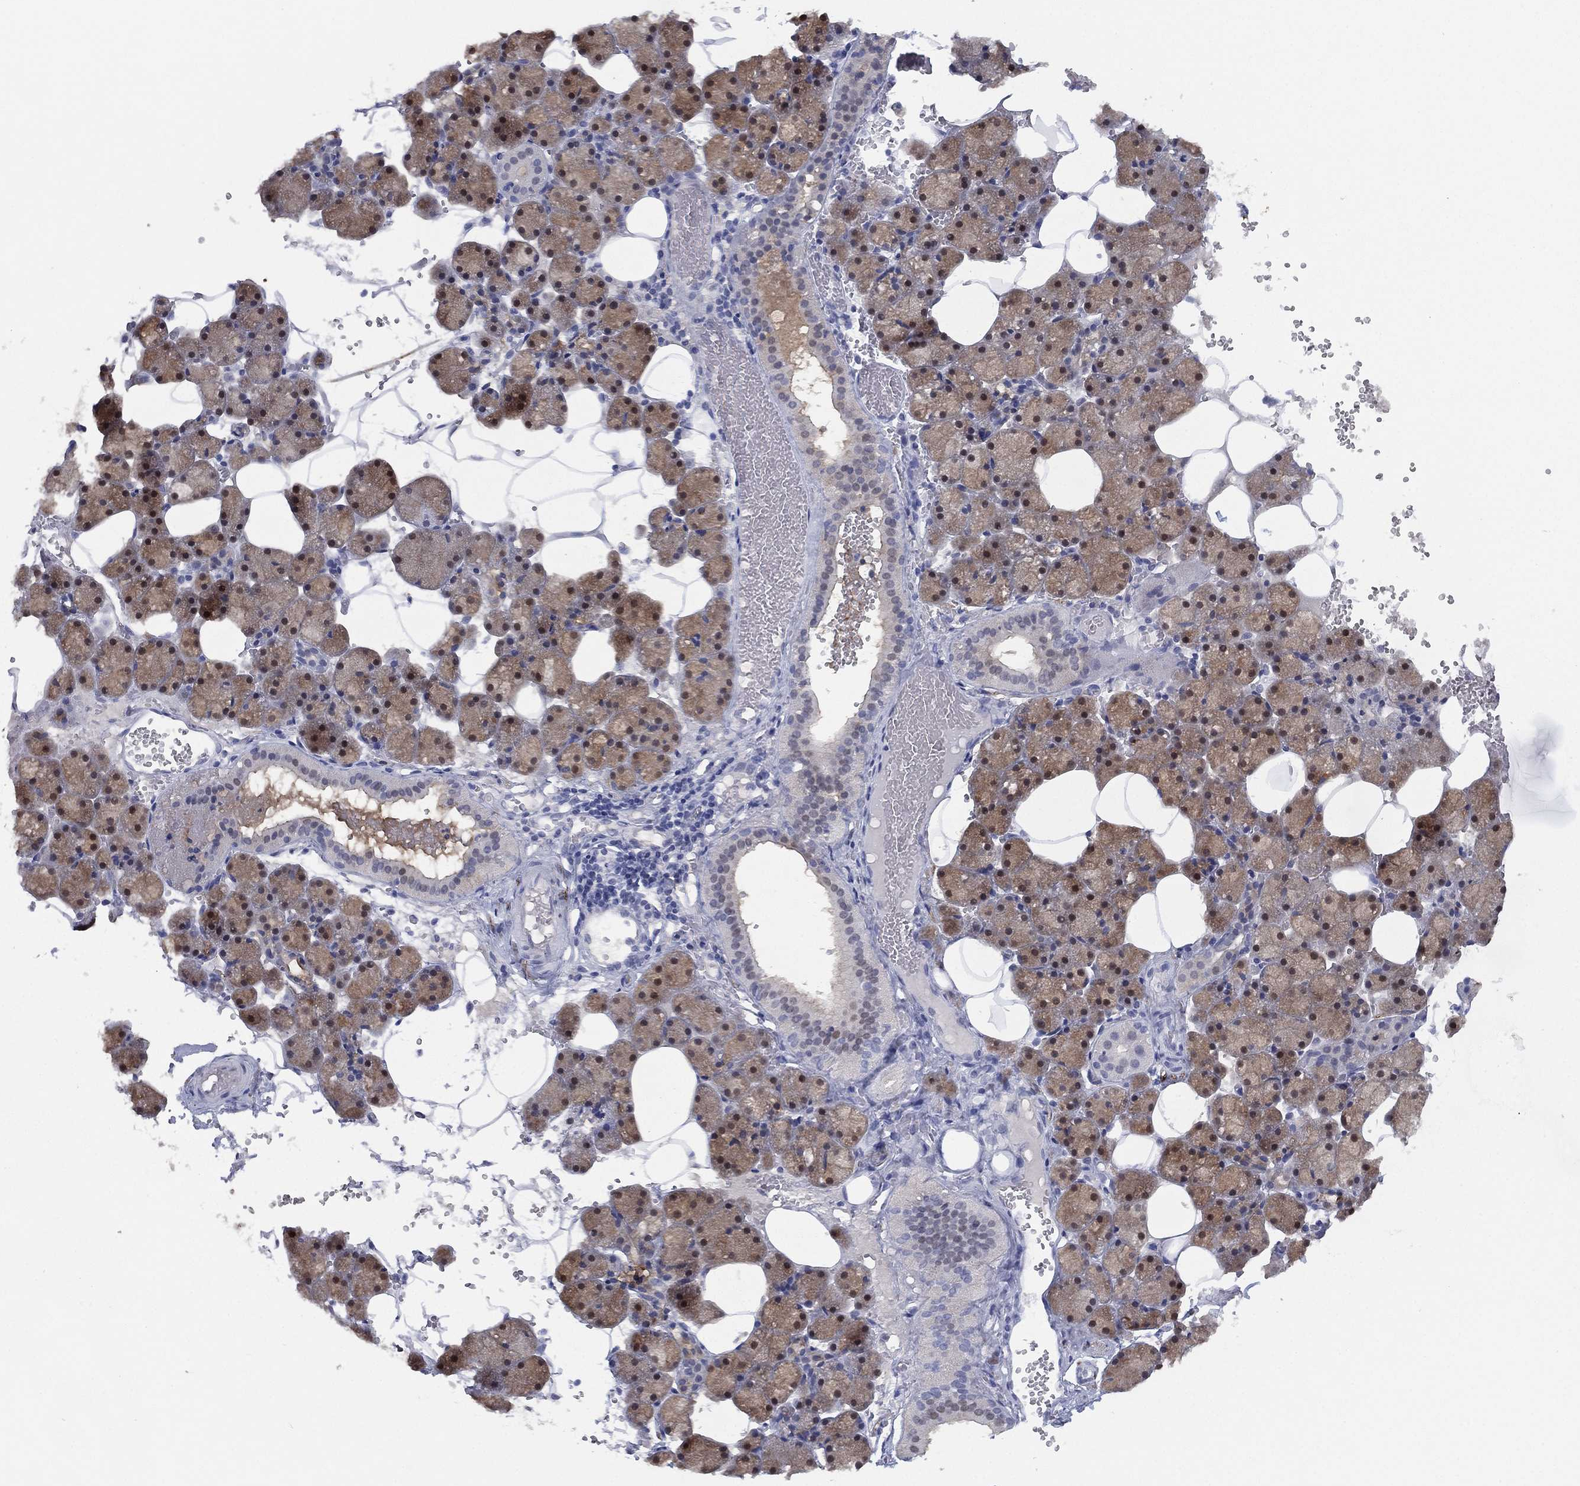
{"staining": {"intensity": "moderate", "quantity": "25%-75%", "location": "cytoplasmic/membranous,nuclear"}, "tissue": "salivary gland", "cell_type": "Glandular cells", "image_type": "normal", "snomed": [{"axis": "morphology", "description": "Normal tissue, NOS"}, {"axis": "topography", "description": "Salivary gland"}], "caption": "Protein staining by IHC displays moderate cytoplasmic/membranous,nuclear expression in about 25%-75% of glandular cells in normal salivary gland. (Brightfield microscopy of DAB IHC at high magnification).", "gene": "DDAH1", "patient": {"sex": "male", "age": 38}}